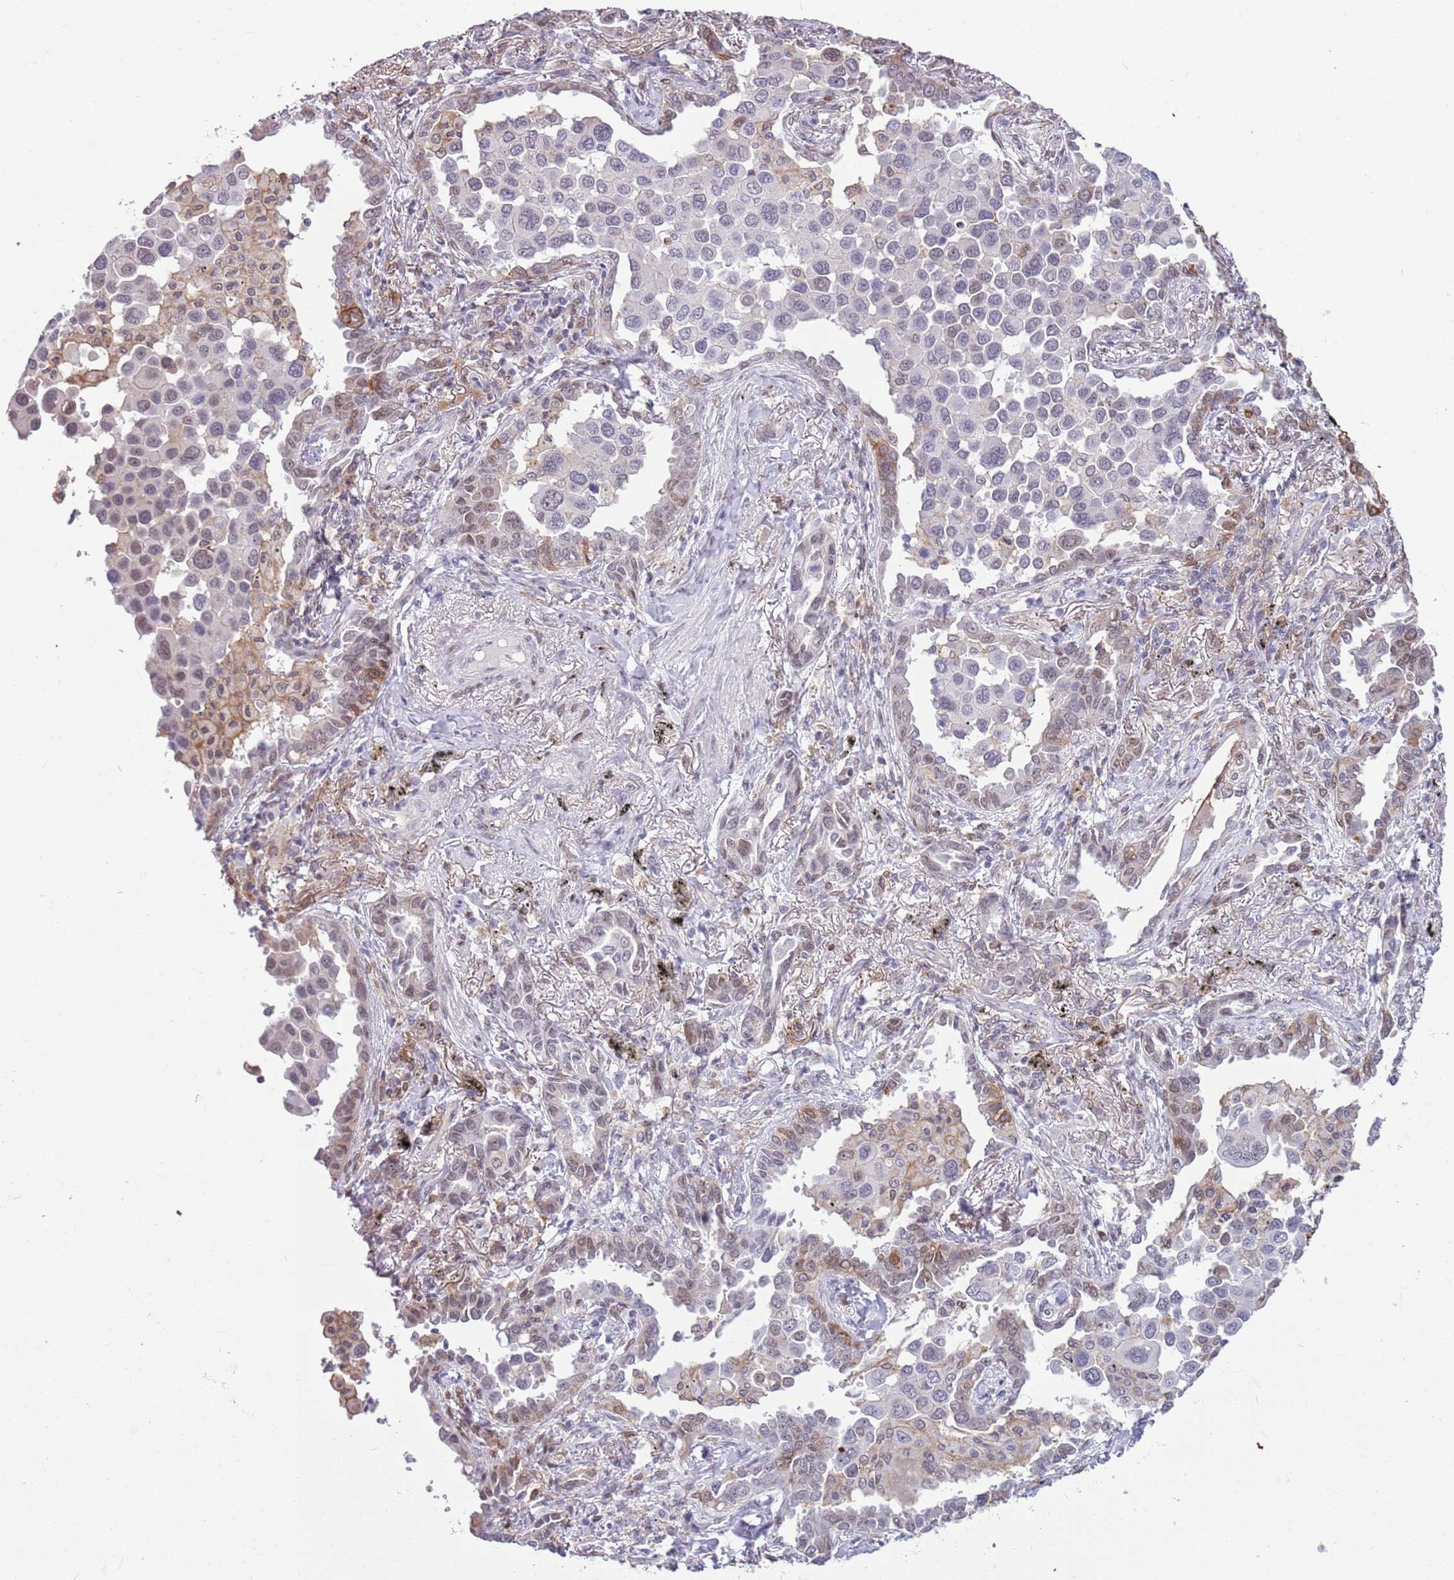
{"staining": {"intensity": "moderate", "quantity": "<25%", "location": "cytoplasmic/membranous,nuclear"}, "tissue": "lung cancer", "cell_type": "Tumor cells", "image_type": "cancer", "snomed": [{"axis": "morphology", "description": "Adenocarcinoma, NOS"}, {"axis": "topography", "description": "Lung"}], "caption": "The micrograph reveals a brown stain indicating the presence of a protein in the cytoplasmic/membranous and nuclear of tumor cells in adenocarcinoma (lung).", "gene": "DHX32", "patient": {"sex": "male", "age": 67}}